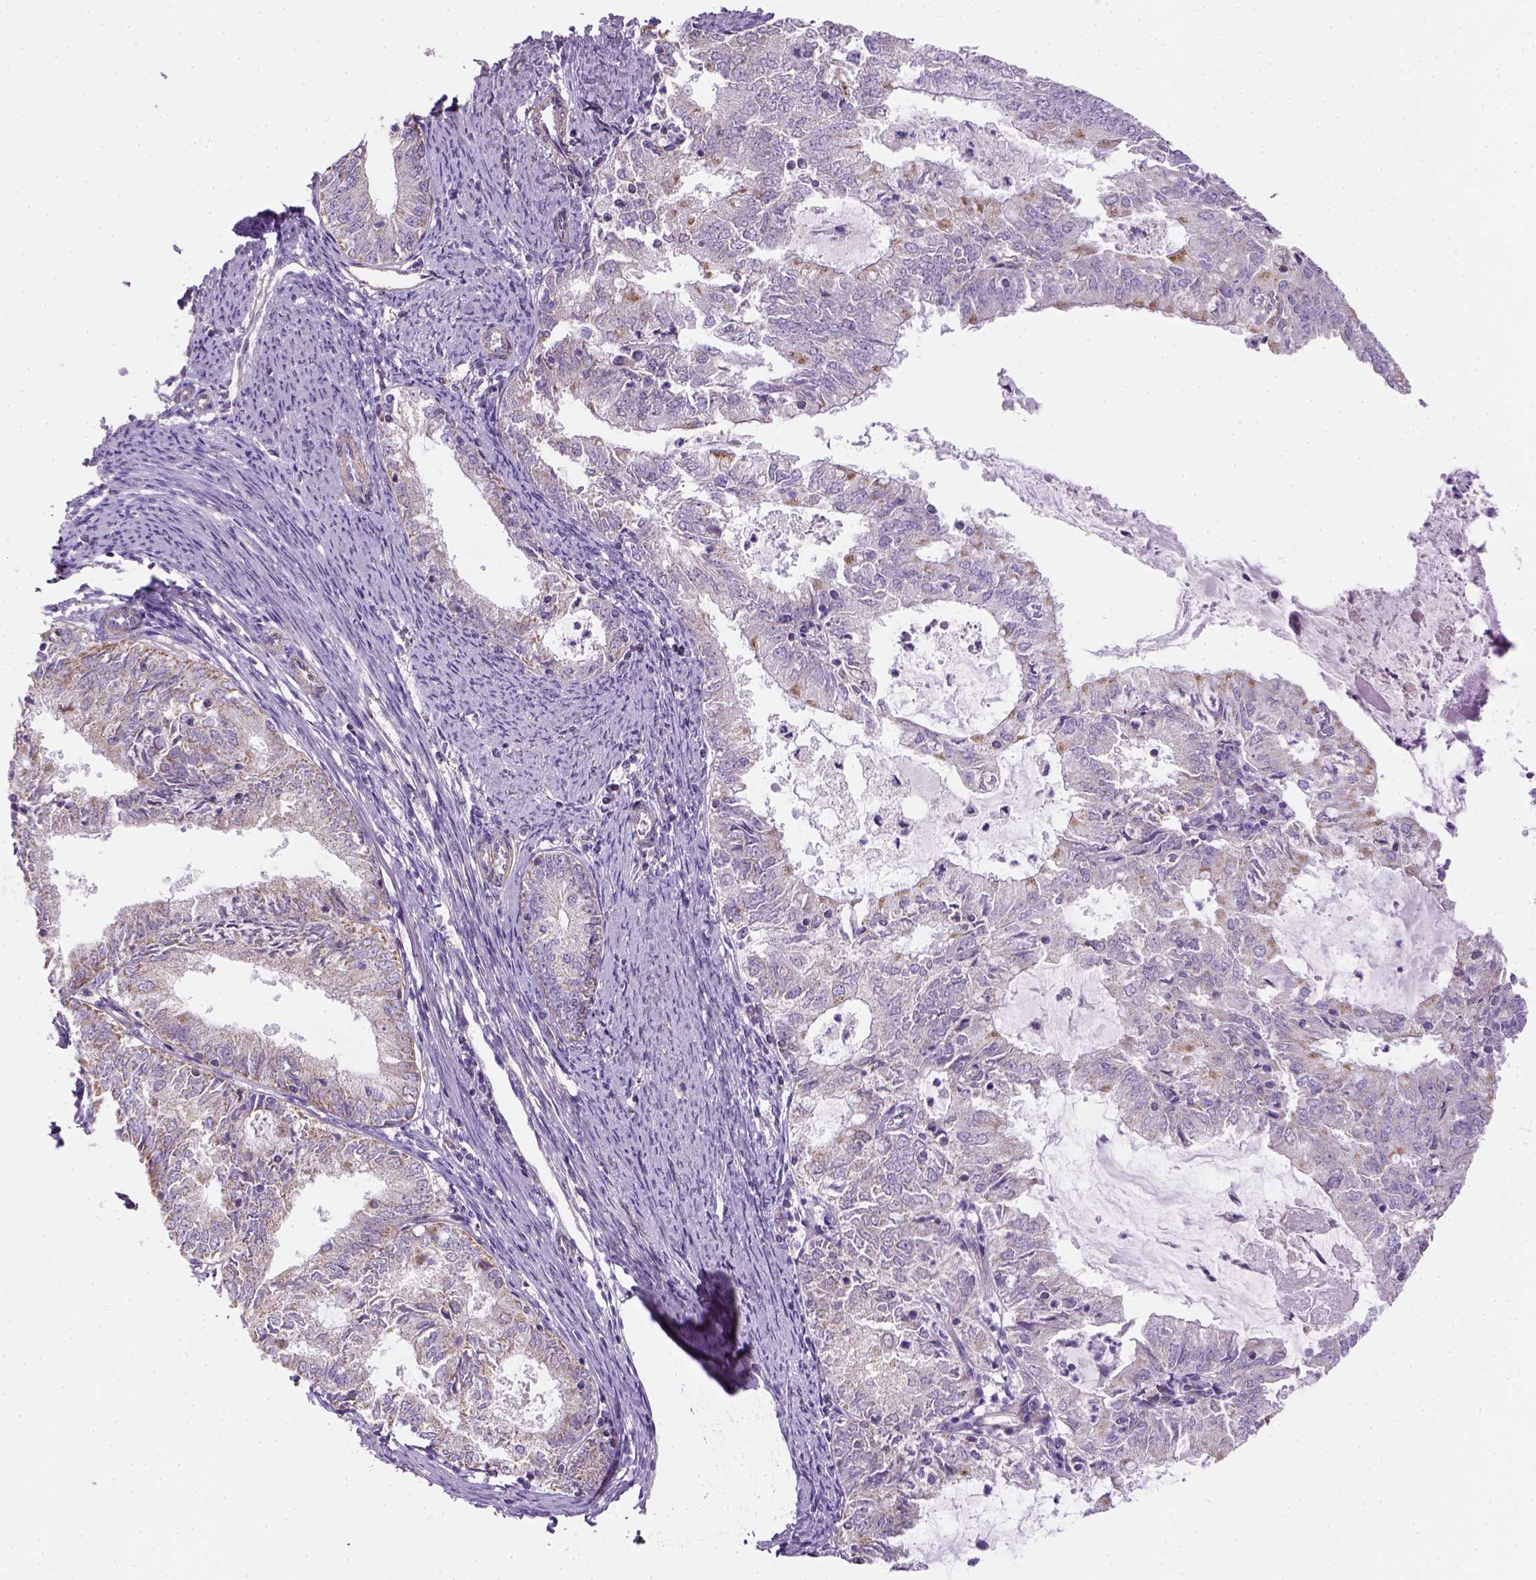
{"staining": {"intensity": "negative", "quantity": "none", "location": "none"}, "tissue": "endometrial cancer", "cell_type": "Tumor cells", "image_type": "cancer", "snomed": [{"axis": "morphology", "description": "Adenocarcinoma, NOS"}, {"axis": "topography", "description": "Endometrium"}], "caption": "DAB (3,3'-diaminobenzidine) immunohistochemical staining of adenocarcinoma (endometrial) displays no significant positivity in tumor cells.", "gene": "HTRA1", "patient": {"sex": "female", "age": 57}}